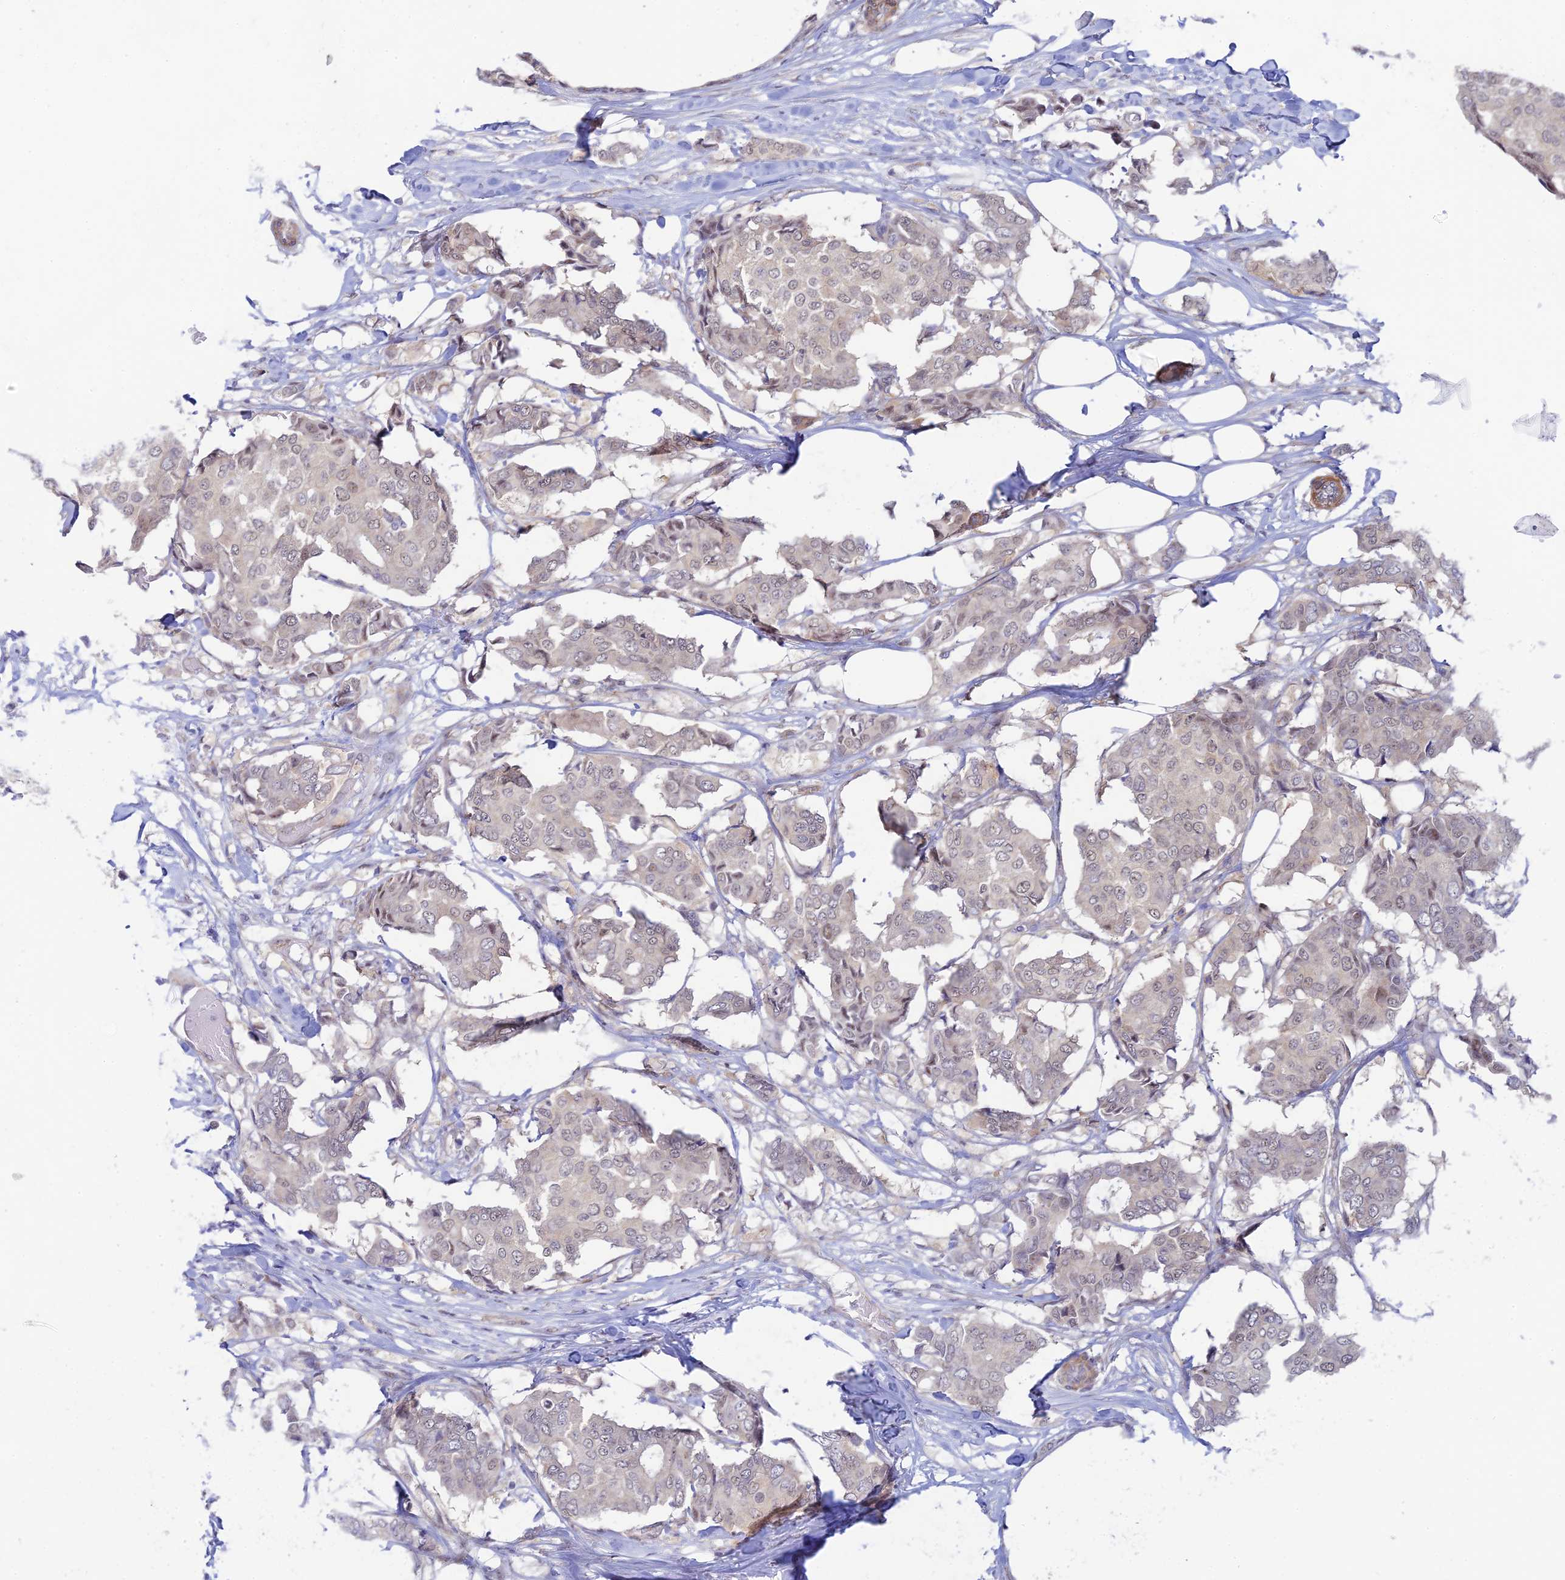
{"staining": {"intensity": "weak", "quantity": "<25%", "location": "nuclear"}, "tissue": "breast cancer", "cell_type": "Tumor cells", "image_type": "cancer", "snomed": [{"axis": "morphology", "description": "Duct carcinoma"}, {"axis": "topography", "description": "Breast"}], "caption": "High power microscopy image of an immunohistochemistry image of infiltrating ductal carcinoma (breast), revealing no significant expression in tumor cells.", "gene": "CFAP92", "patient": {"sex": "female", "age": 75}}